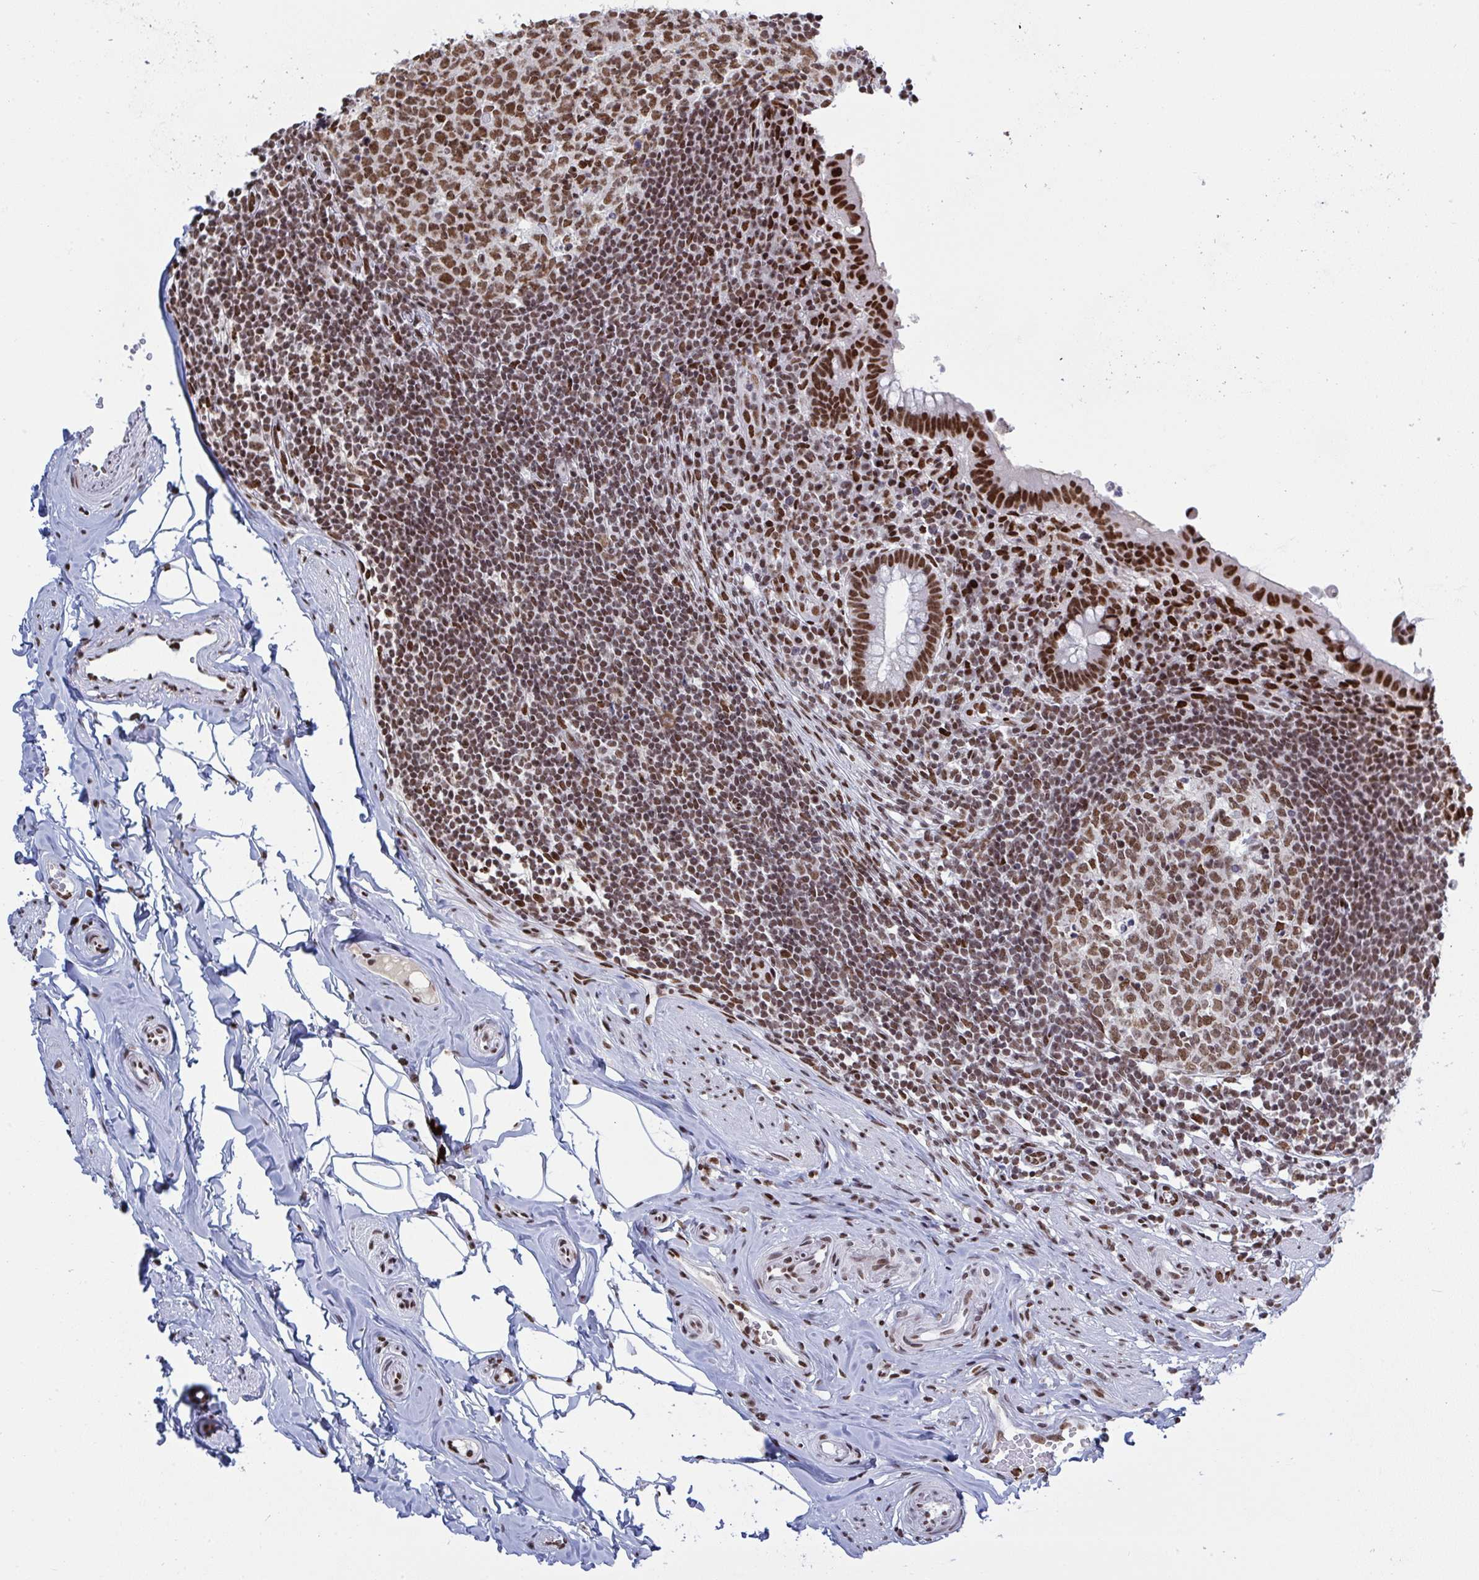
{"staining": {"intensity": "strong", "quantity": ">75%", "location": "nuclear"}, "tissue": "appendix", "cell_type": "Glandular cells", "image_type": "normal", "snomed": [{"axis": "morphology", "description": "Normal tissue, NOS"}, {"axis": "topography", "description": "Appendix"}], "caption": "The immunohistochemical stain shows strong nuclear expression in glandular cells of normal appendix. Nuclei are stained in blue.", "gene": "ZNF607", "patient": {"sex": "female", "age": 56}}